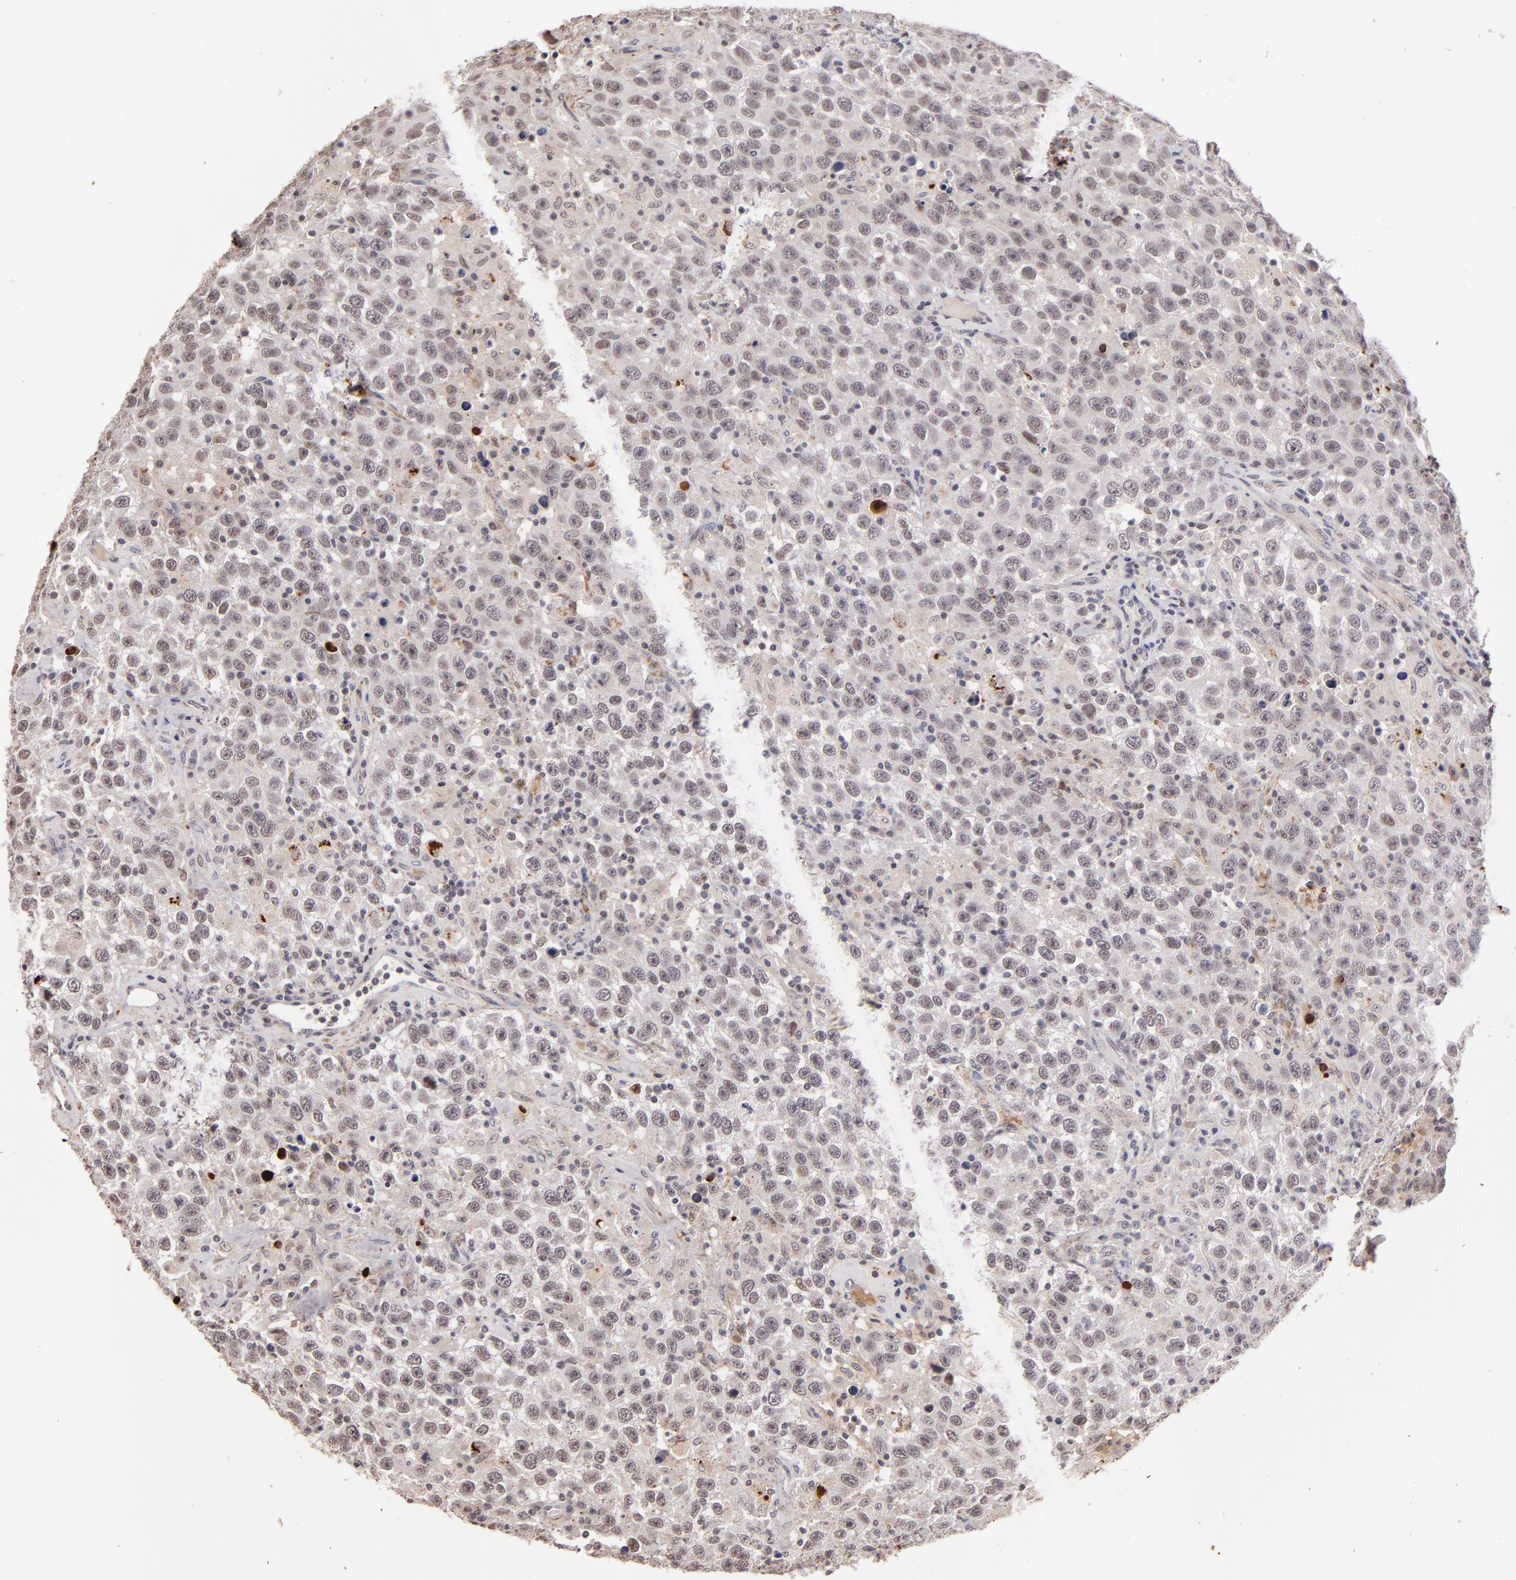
{"staining": {"intensity": "weak", "quantity": "<25%", "location": "nuclear"}, "tissue": "testis cancer", "cell_type": "Tumor cells", "image_type": "cancer", "snomed": [{"axis": "morphology", "description": "Seminoma, NOS"}, {"axis": "topography", "description": "Testis"}], "caption": "Immunohistochemical staining of seminoma (testis) exhibits no significant staining in tumor cells. Brightfield microscopy of immunohistochemistry stained with DAB (3,3'-diaminobenzidine) (brown) and hematoxylin (blue), captured at high magnification.", "gene": "RXRG", "patient": {"sex": "male", "age": 41}}